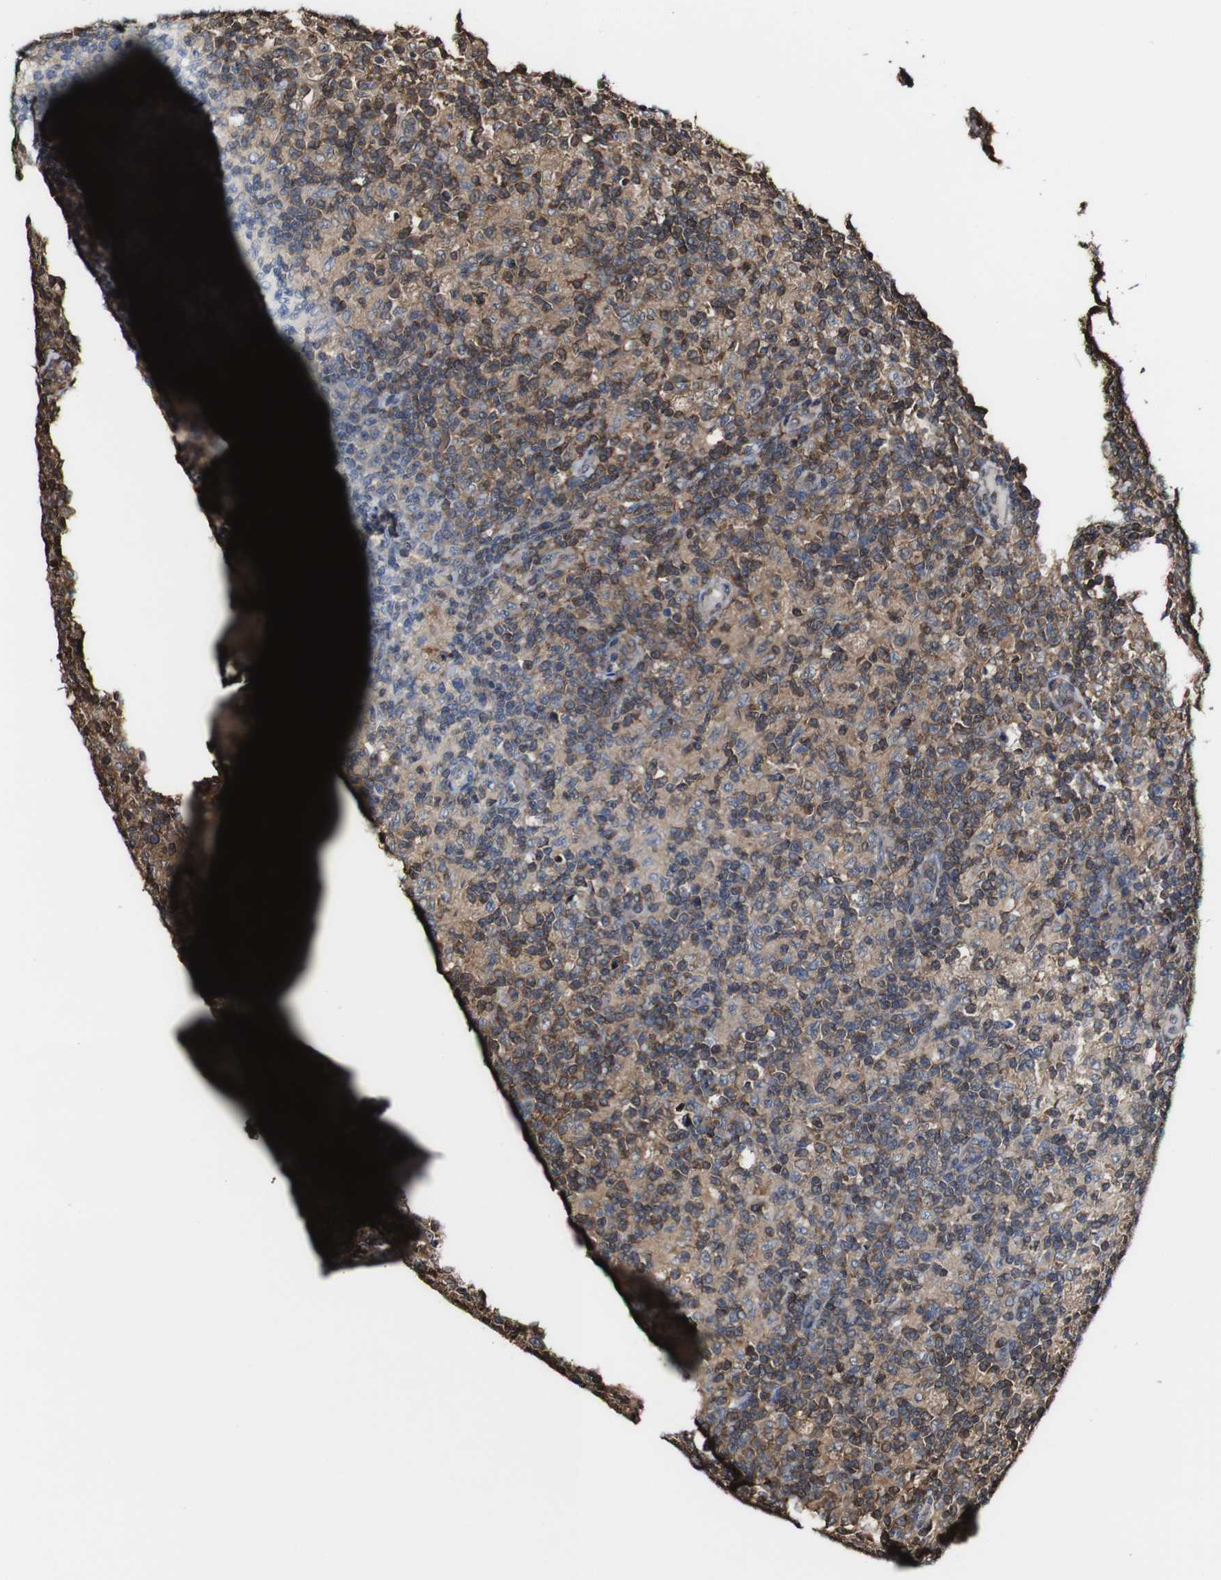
{"staining": {"intensity": "moderate", "quantity": ">75%", "location": "cytoplasmic/membranous"}, "tissue": "lymph node", "cell_type": "Germinal center cells", "image_type": "normal", "snomed": [{"axis": "morphology", "description": "Normal tissue, NOS"}, {"axis": "morphology", "description": "Inflammation, NOS"}, {"axis": "topography", "description": "Lymph node"}], "caption": "Protein expression analysis of benign human lymph node reveals moderate cytoplasmic/membranous positivity in approximately >75% of germinal center cells. Using DAB (3,3'-diaminobenzidine) (brown) and hematoxylin (blue) stains, captured at high magnification using brightfield microscopy.", "gene": "PTPRR", "patient": {"sex": "male", "age": 55}}